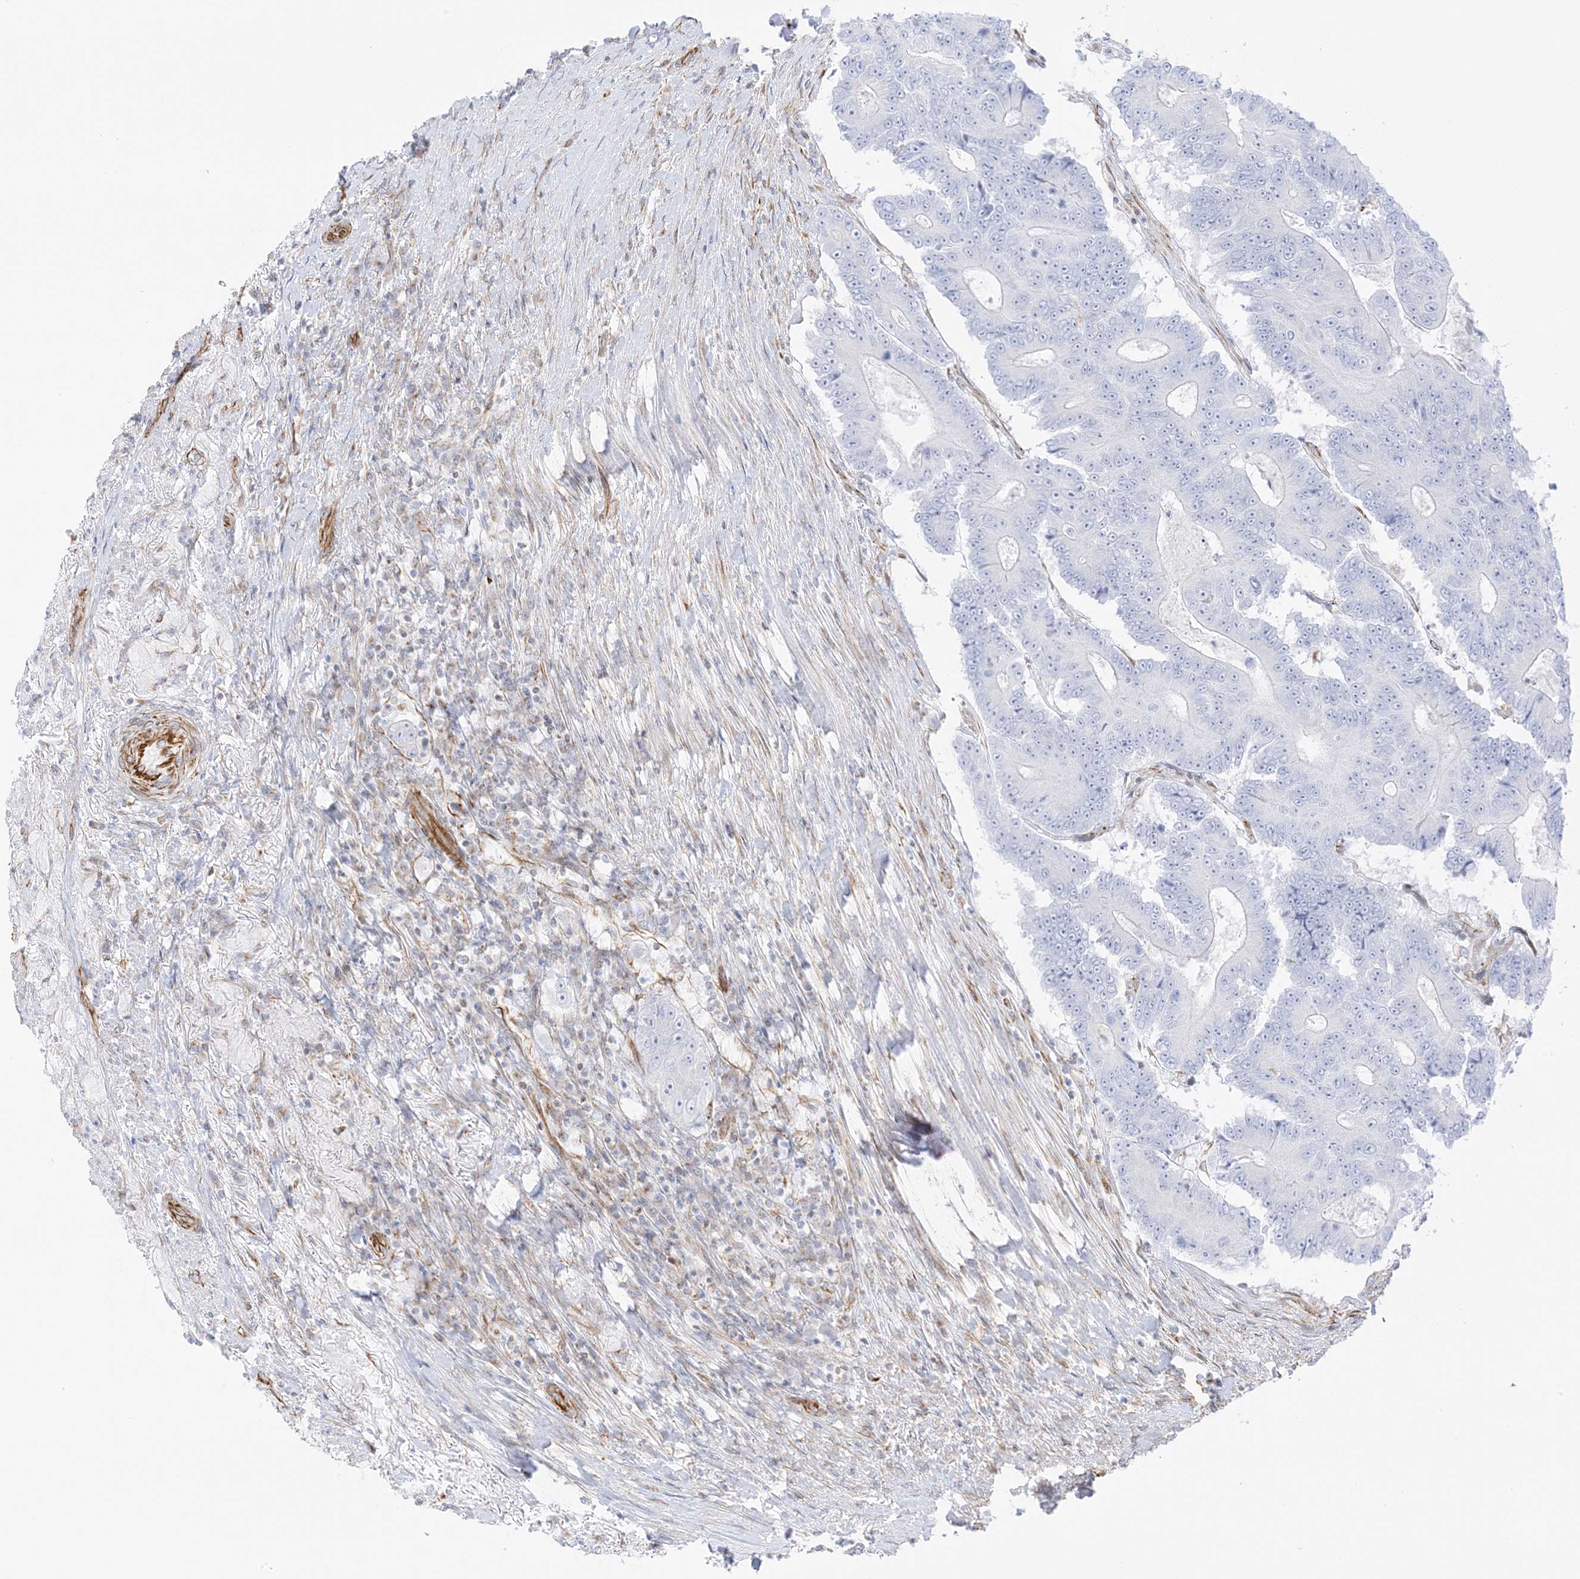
{"staining": {"intensity": "negative", "quantity": "none", "location": "none"}, "tissue": "colorectal cancer", "cell_type": "Tumor cells", "image_type": "cancer", "snomed": [{"axis": "morphology", "description": "Adenocarcinoma, NOS"}, {"axis": "topography", "description": "Colon"}], "caption": "A micrograph of colorectal adenocarcinoma stained for a protein shows no brown staining in tumor cells.", "gene": "PID1", "patient": {"sex": "male", "age": 83}}